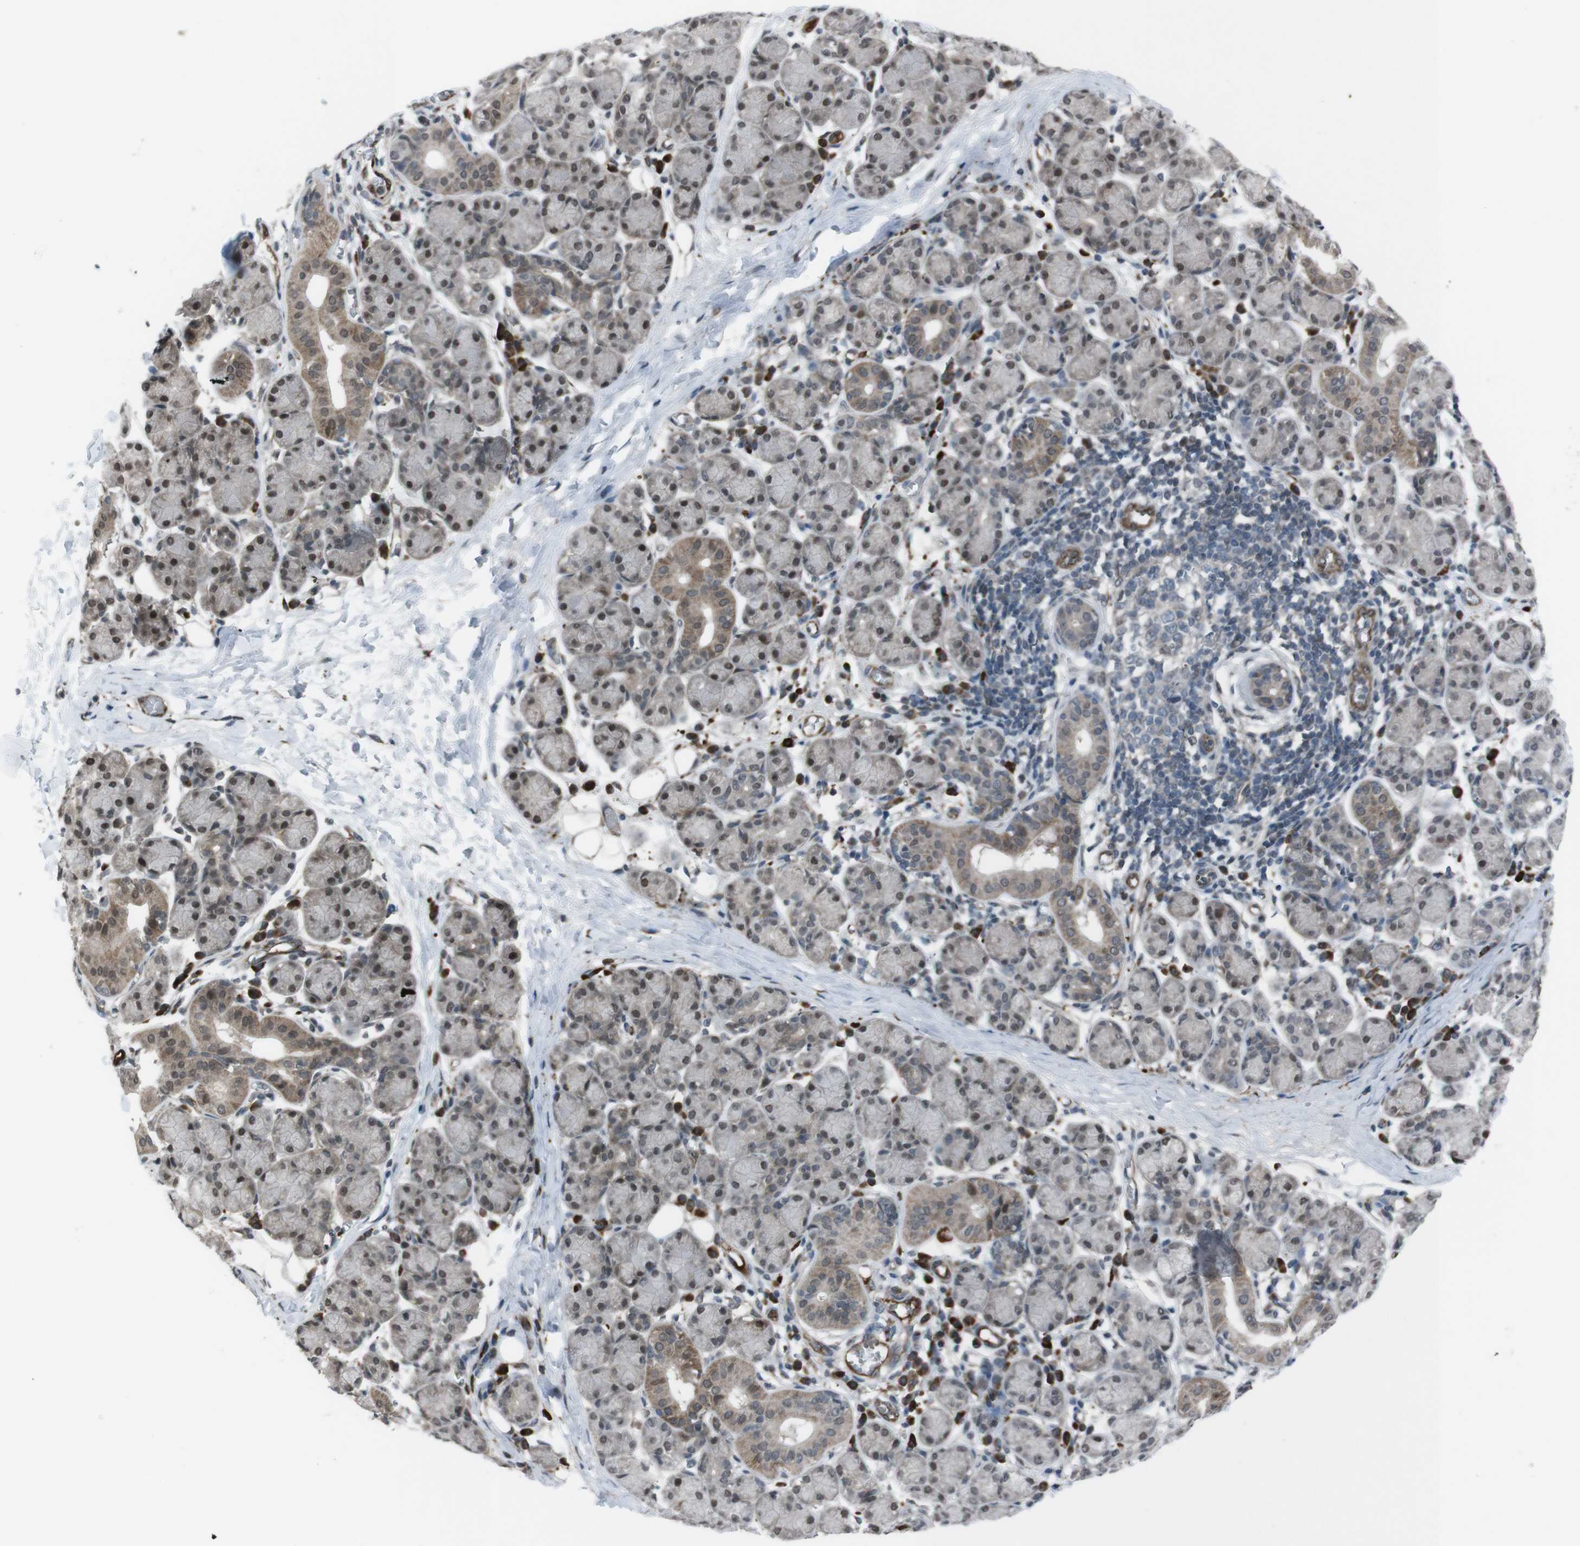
{"staining": {"intensity": "moderate", "quantity": ">75%", "location": "cytoplasmic/membranous,nuclear"}, "tissue": "salivary gland", "cell_type": "Glandular cells", "image_type": "normal", "snomed": [{"axis": "morphology", "description": "Normal tissue, NOS"}, {"axis": "morphology", "description": "Inflammation, NOS"}, {"axis": "topography", "description": "Lymph node"}, {"axis": "topography", "description": "Salivary gland"}], "caption": "The photomicrograph displays immunohistochemical staining of normal salivary gland. There is moderate cytoplasmic/membranous,nuclear staining is identified in approximately >75% of glandular cells. Nuclei are stained in blue.", "gene": "SS18L1", "patient": {"sex": "male", "age": 3}}